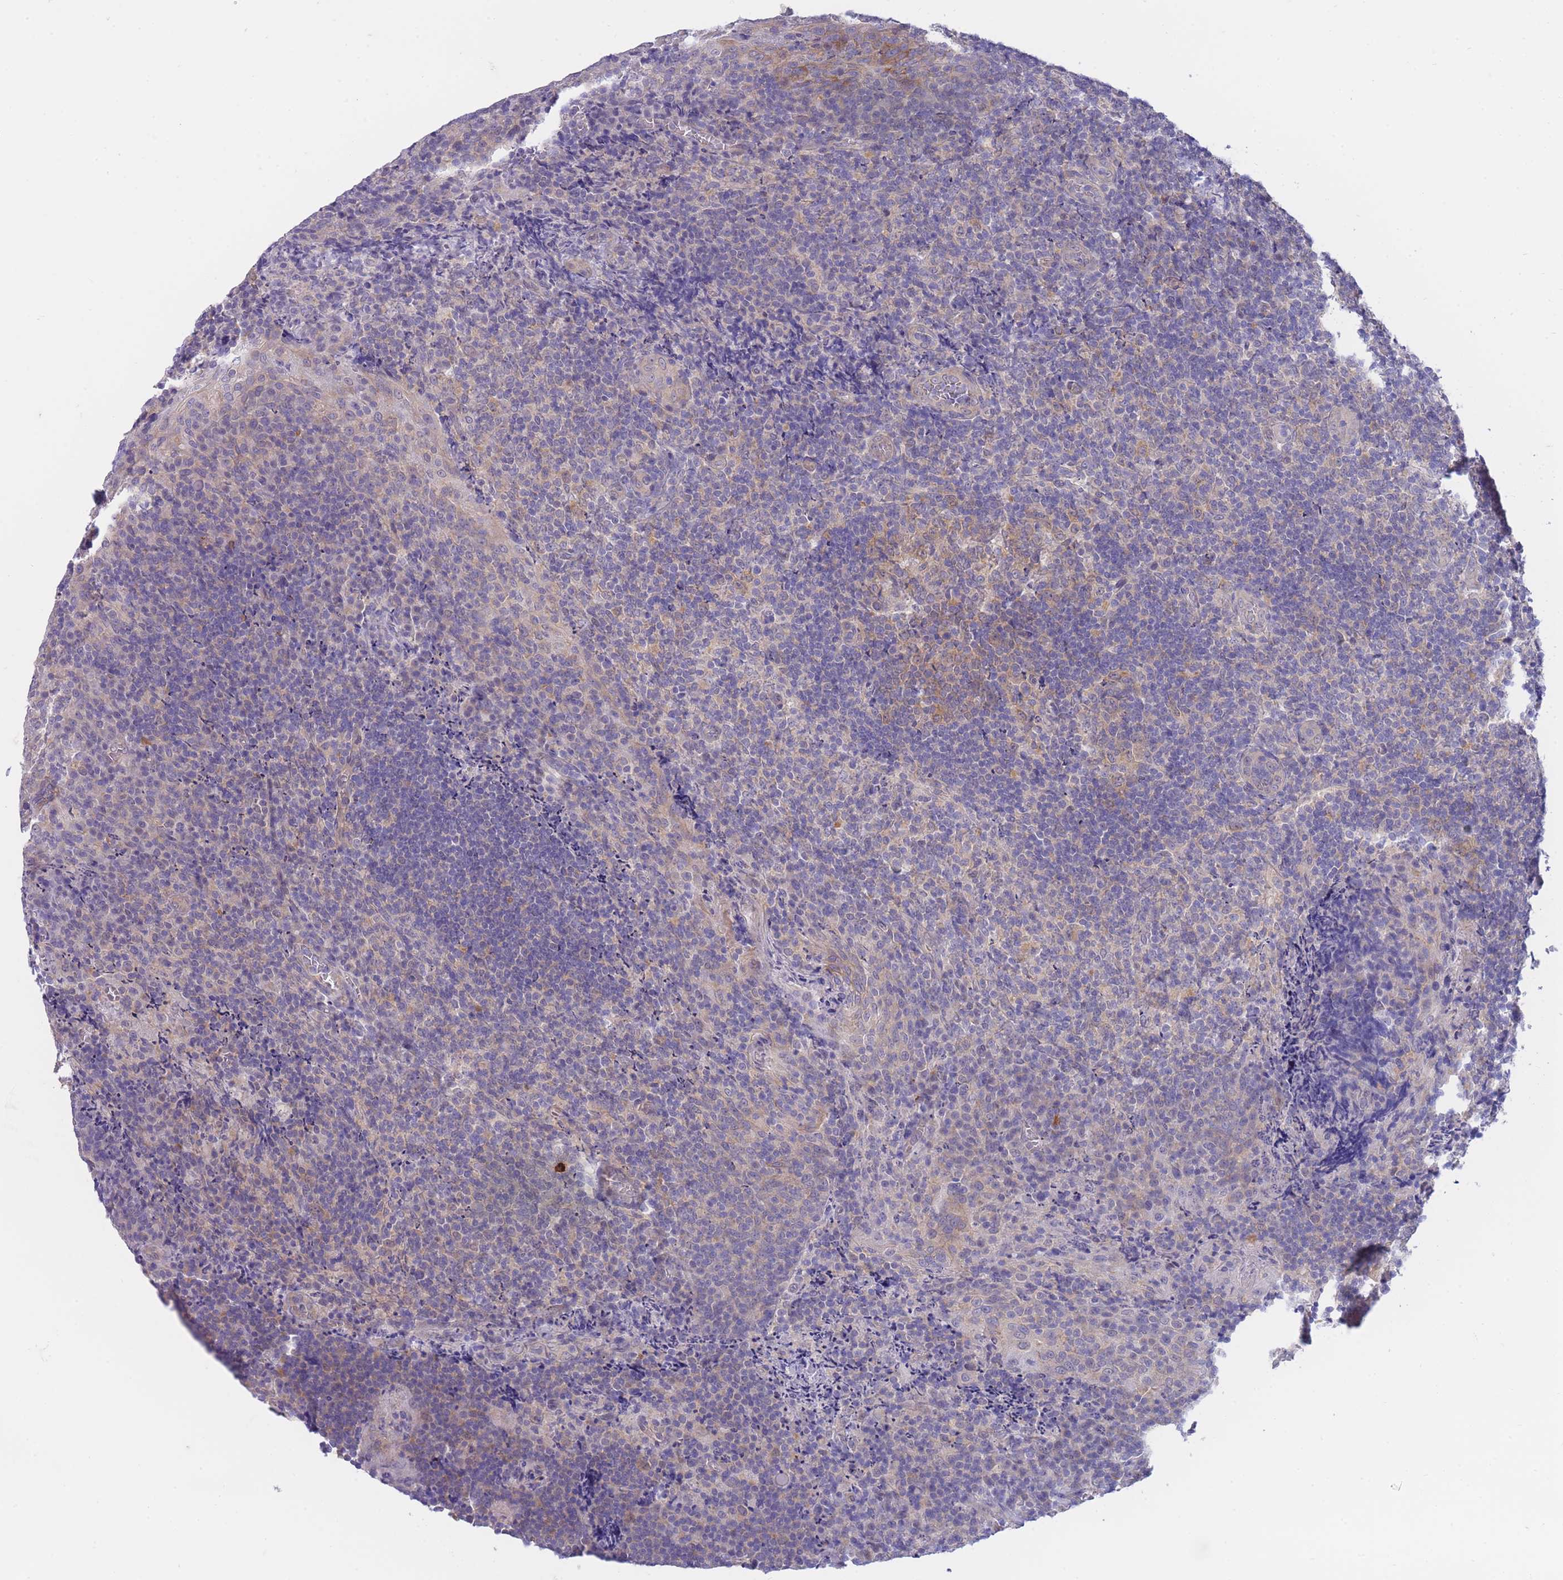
{"staining": {"intensity": "weak", "quantity": "<25%", "location": "cytoplasmic/membranous"}, "tissue": "tonsil", "cell_type": "Germinal center cells", "image_type": "normal", "snomed": [{"axis": "morphology", "description": "Normal tissue, NOS"}, {"axis": "topography", "description": "Tonsil"}], "caption": "An immunohistochemistry (IHC) histopathology image of unremarkable tonsil is shown. There is no staining in germinal center cells of tonsil. (Stains: DAB IHC with hematoxylin counter stain, Microscopy: brightfield microscopy at high magnification).", "gene": "SUGT1", "patient": {"sex": "male", "age": 17}}